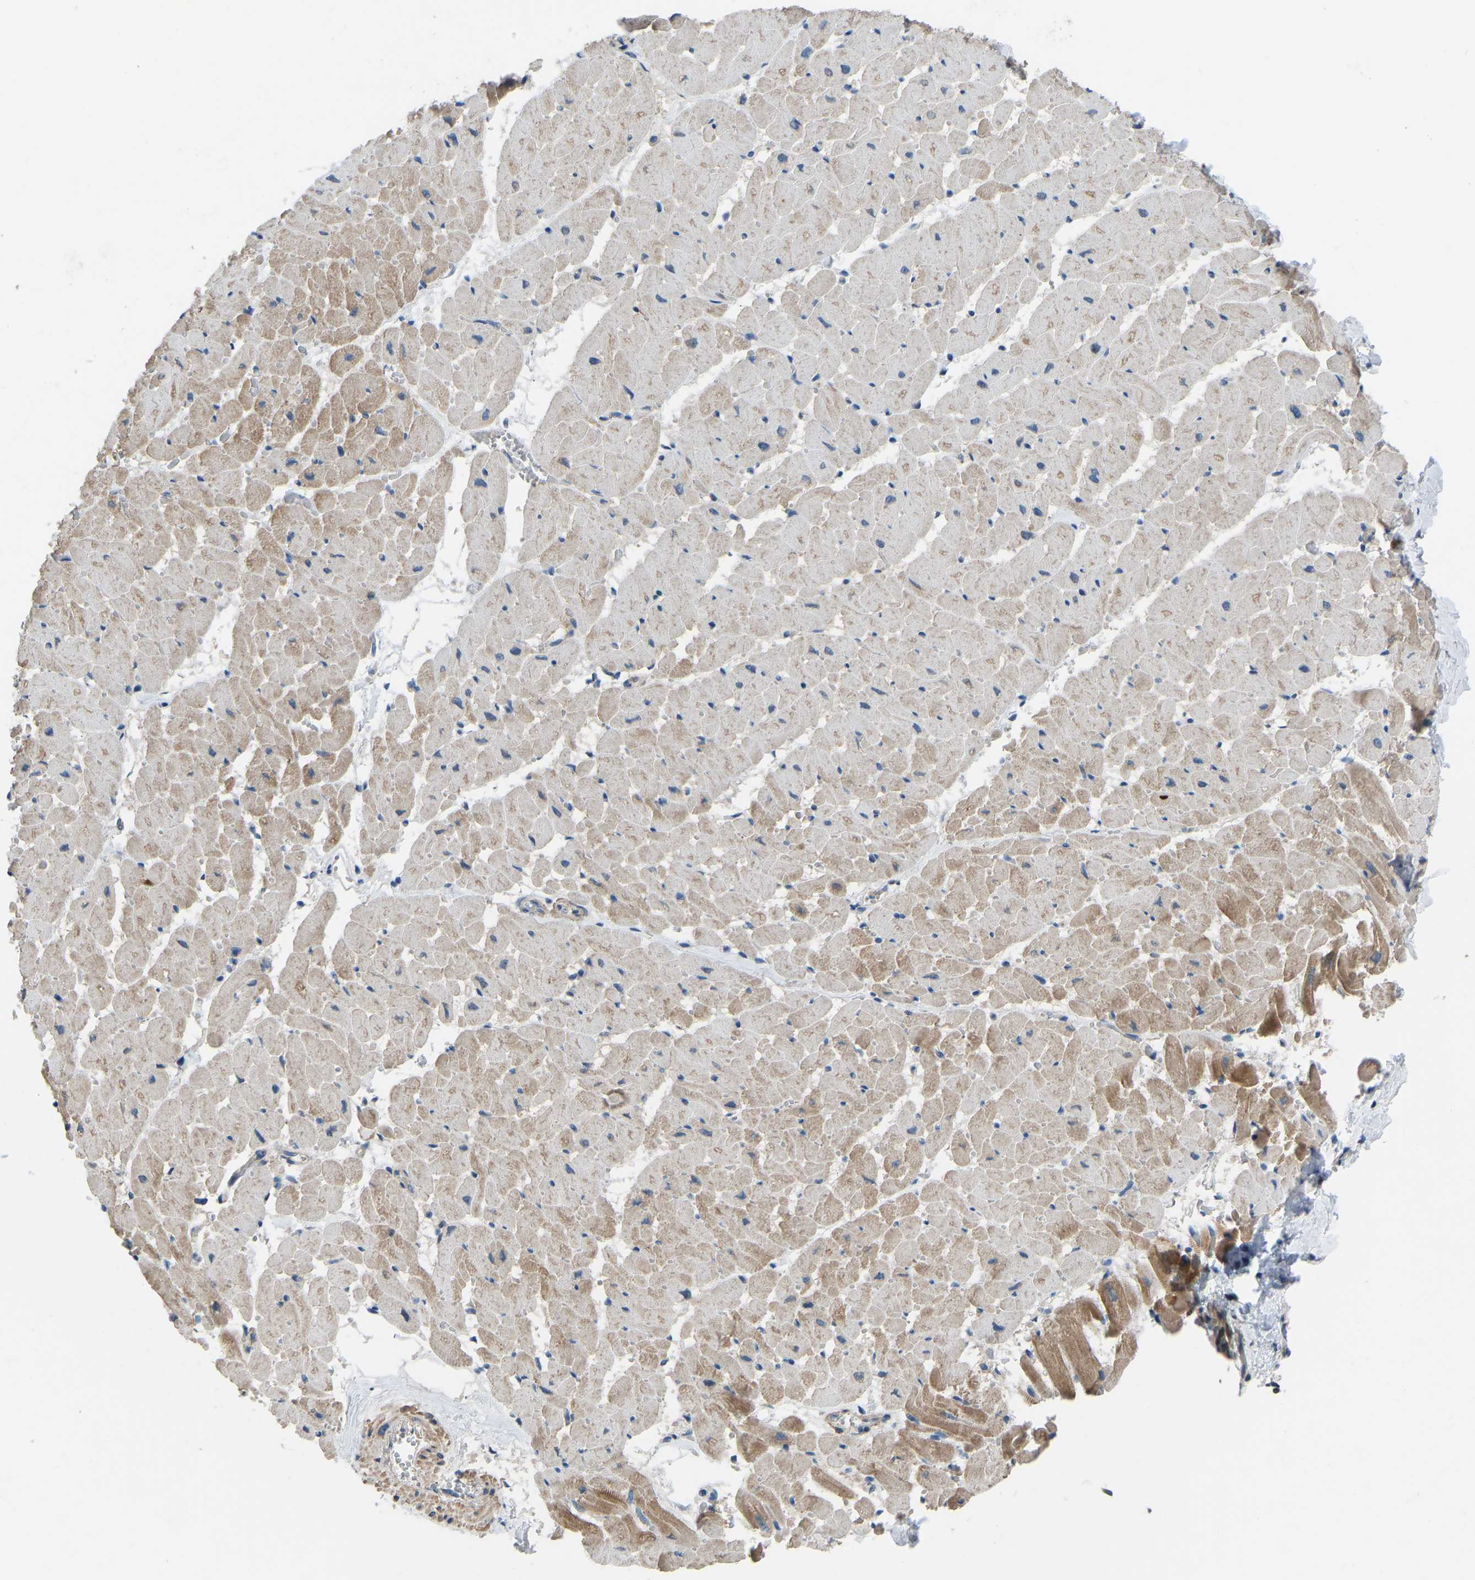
{"staining": {"intensity": "moderate", "quantity": "25%-75%", "location": "cytoplasmic/membranous"}, "tissue": "heart muscle", "cell_type": "Cardiomyocytes", "image_type": "normal", "snomed": [{"axis": "morphology", "description": "Normal tissue, NOS"}, {"axis": "topography", "description": "Heart"}], "caption": "Immunohistochemistry (IHC) micrograph of normal heart muscle: heart muscle stained using IHC reveals medium levels of moderate protein expression localized specifically in the cytoplasmic/membranous of cardiomyocytes, appearing as a cytoplasmic/membranous brown color.", "gene": "CDK2AP1", "patient": {"sex": "female", "age": 19}}